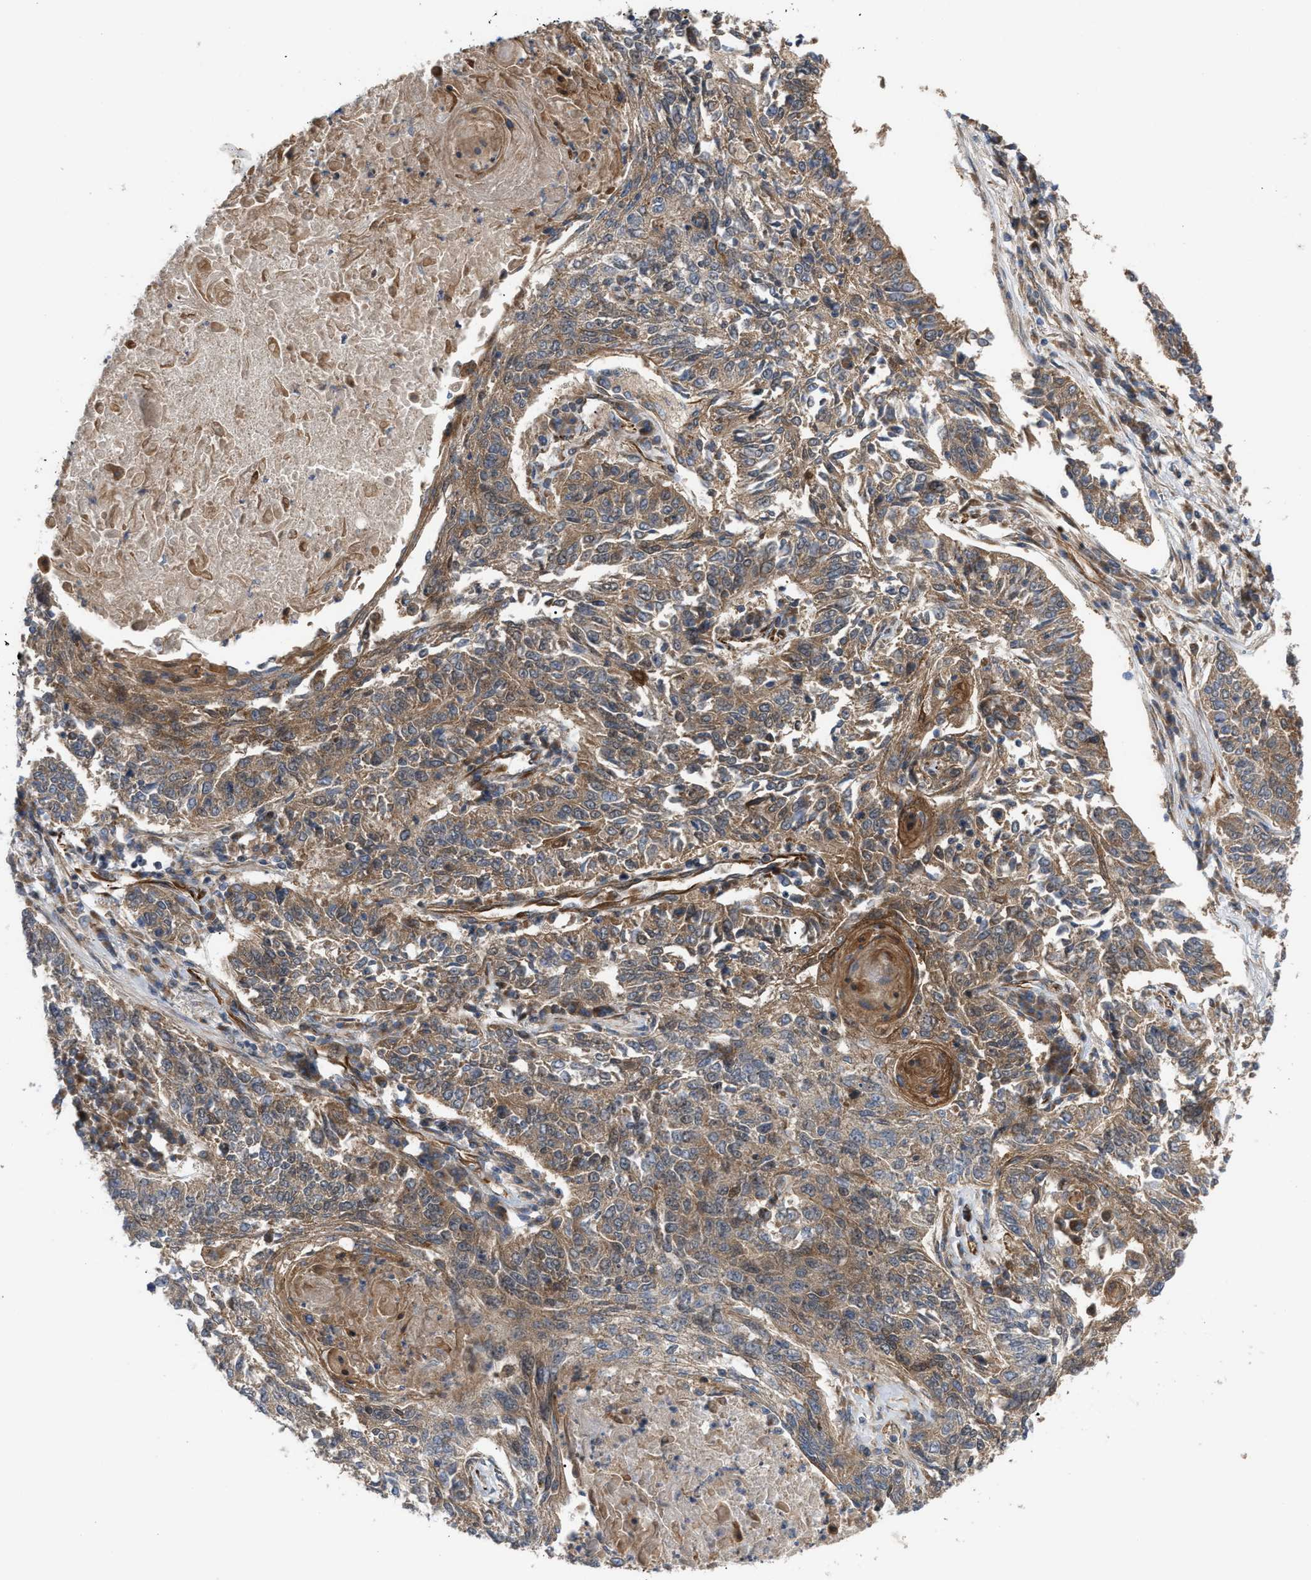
{"staining": {"intensity": "weak", "quantity": ">75%", "location": "cytoplasmic/membranous"}, "tissue": "lung cancer", "cell_type": "Tumor cells", "image_type": "cancer", "snomed": [{"axis": "morphology", "description": "Normal tissue, NOS"}, {"axis": "morphology", "description": "Squamous cell carcinoma, NOS"}, {"axis": "topography", "description": "Cartilage tissue"}, {"axis": "topography", "description": "Bronchus"}, {"axis": "topography", "description": "Lung"}], "caption": "Tumor cells show low levels of weak cytoplasmic/membranous positivity in about >75% of cells in human lung cancer.", "gene": "EPS15L1", "patient": {"sex": "female", "age": 49}}